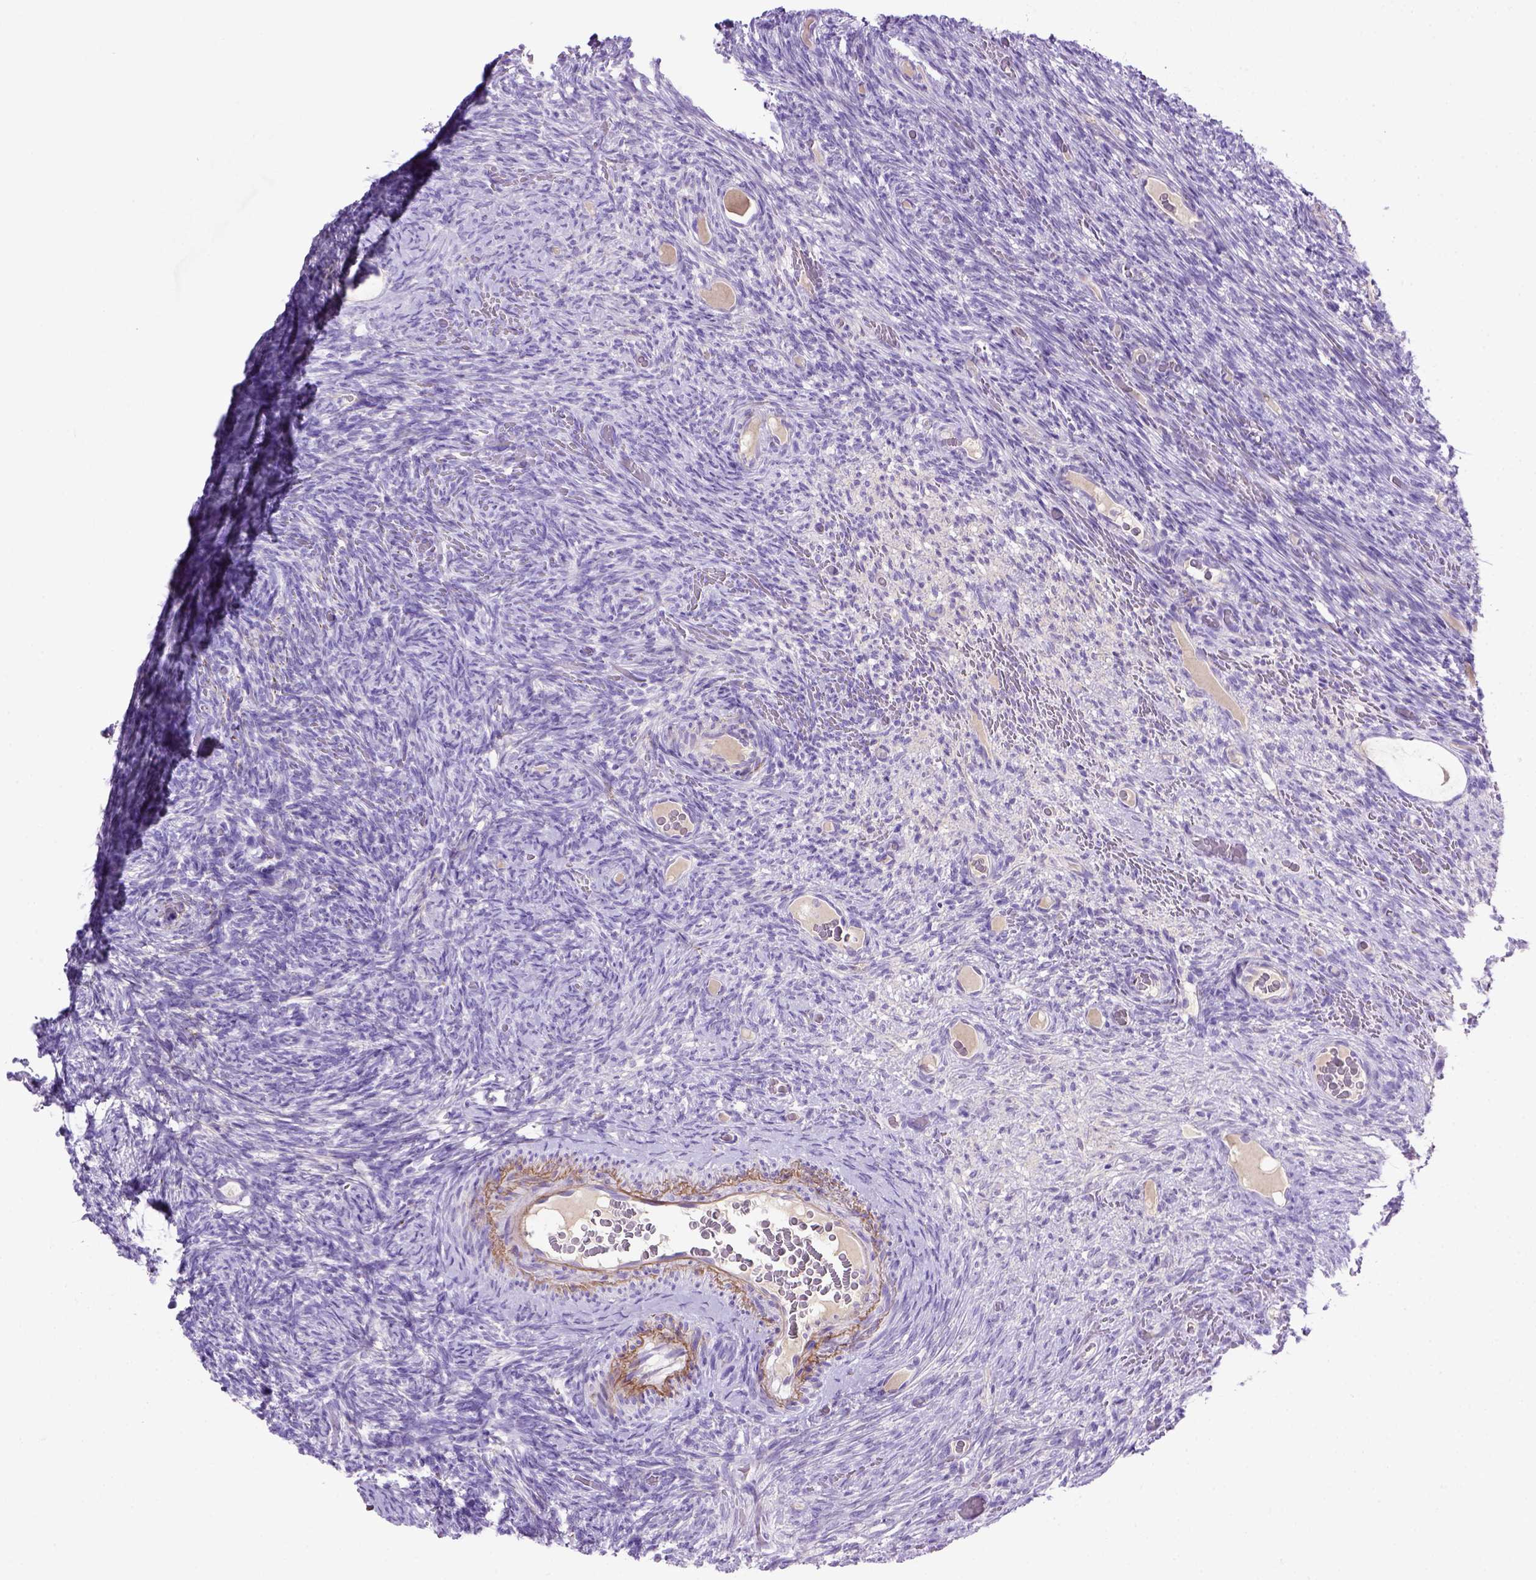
{"staining": {"intensity": "negative", "quantity": "none", "location": "none"}, "tissue": "ovary", "cell_type": "Ovarian stroma cells", "image_type": "normal", "snomed": [{"axis": "morphology", "description": "Normal tissue, NOS"}, {"axis": "topography", "description": "Ovary"}], "caption": "Immunohistochemical staining of normal human ovary shows no significant staining in ovarian stroma cells. (DAB (3,3'-diaminobenzidine) immunohistochemistry visualized using brightfield microscopy, high magnification).", "gene": "SIRPD", "patient": {"sex": "female", "age": 34}}